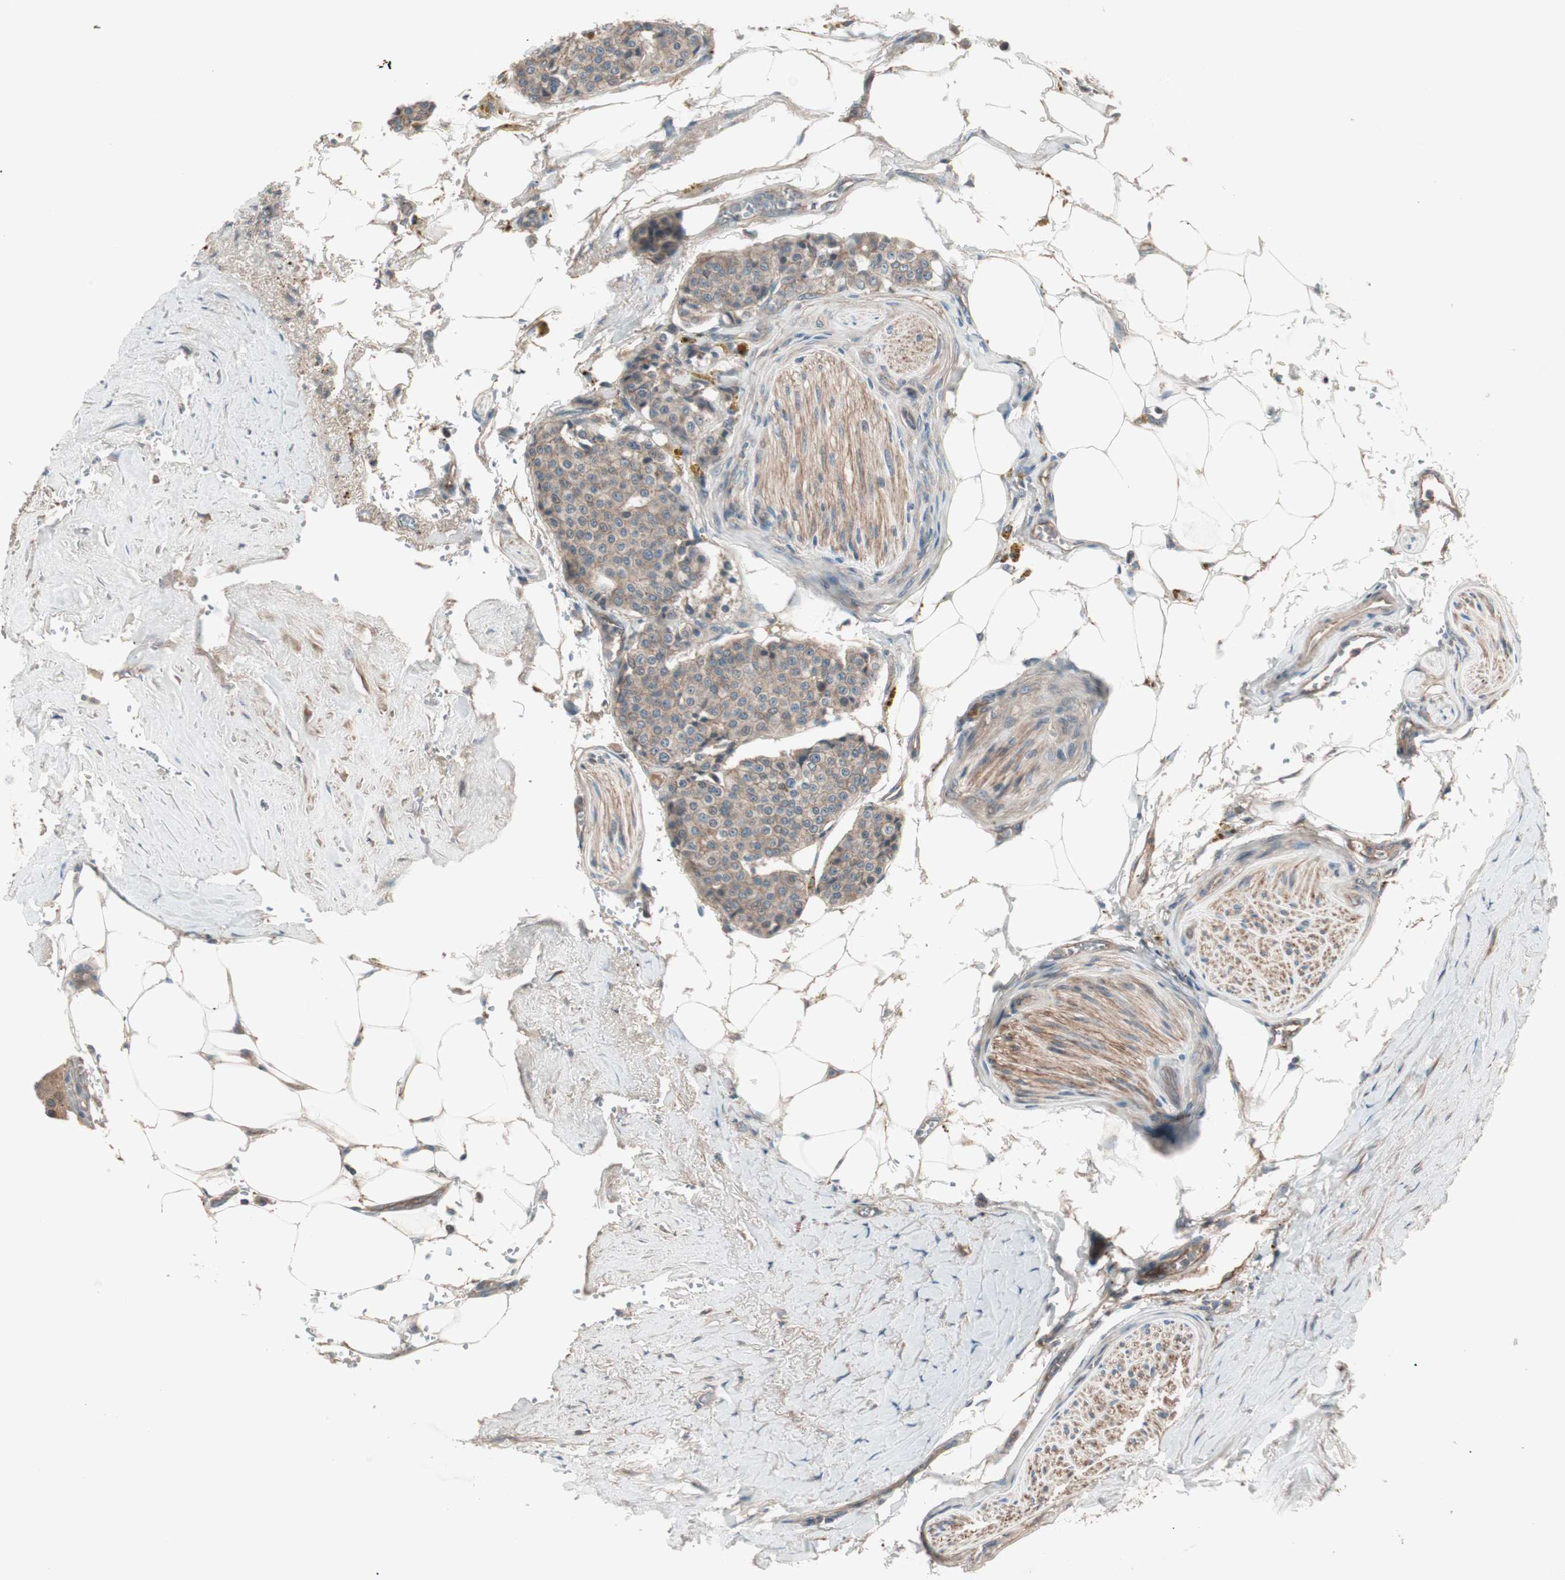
{"staining": {"intensity": "moderate", "quantity": ">75%", "location": "cytoplasmic/membranous"}, "tissue": "carcinoid", "cell_type": "Tumor cells", "image_type": "cancer", "snomed": [{"axis": "morphology", "description": "Carcinoid, malignant, NOS"}, {"axis": "topography", "description": "Colon"}], "caption": "Moderate cytoplasmic/membranous positivity is appreciated in approximately >75% of tumor cells in carcinoid.", "gene": "TFPI", "patient": {"sex": "female", "age": 61}}